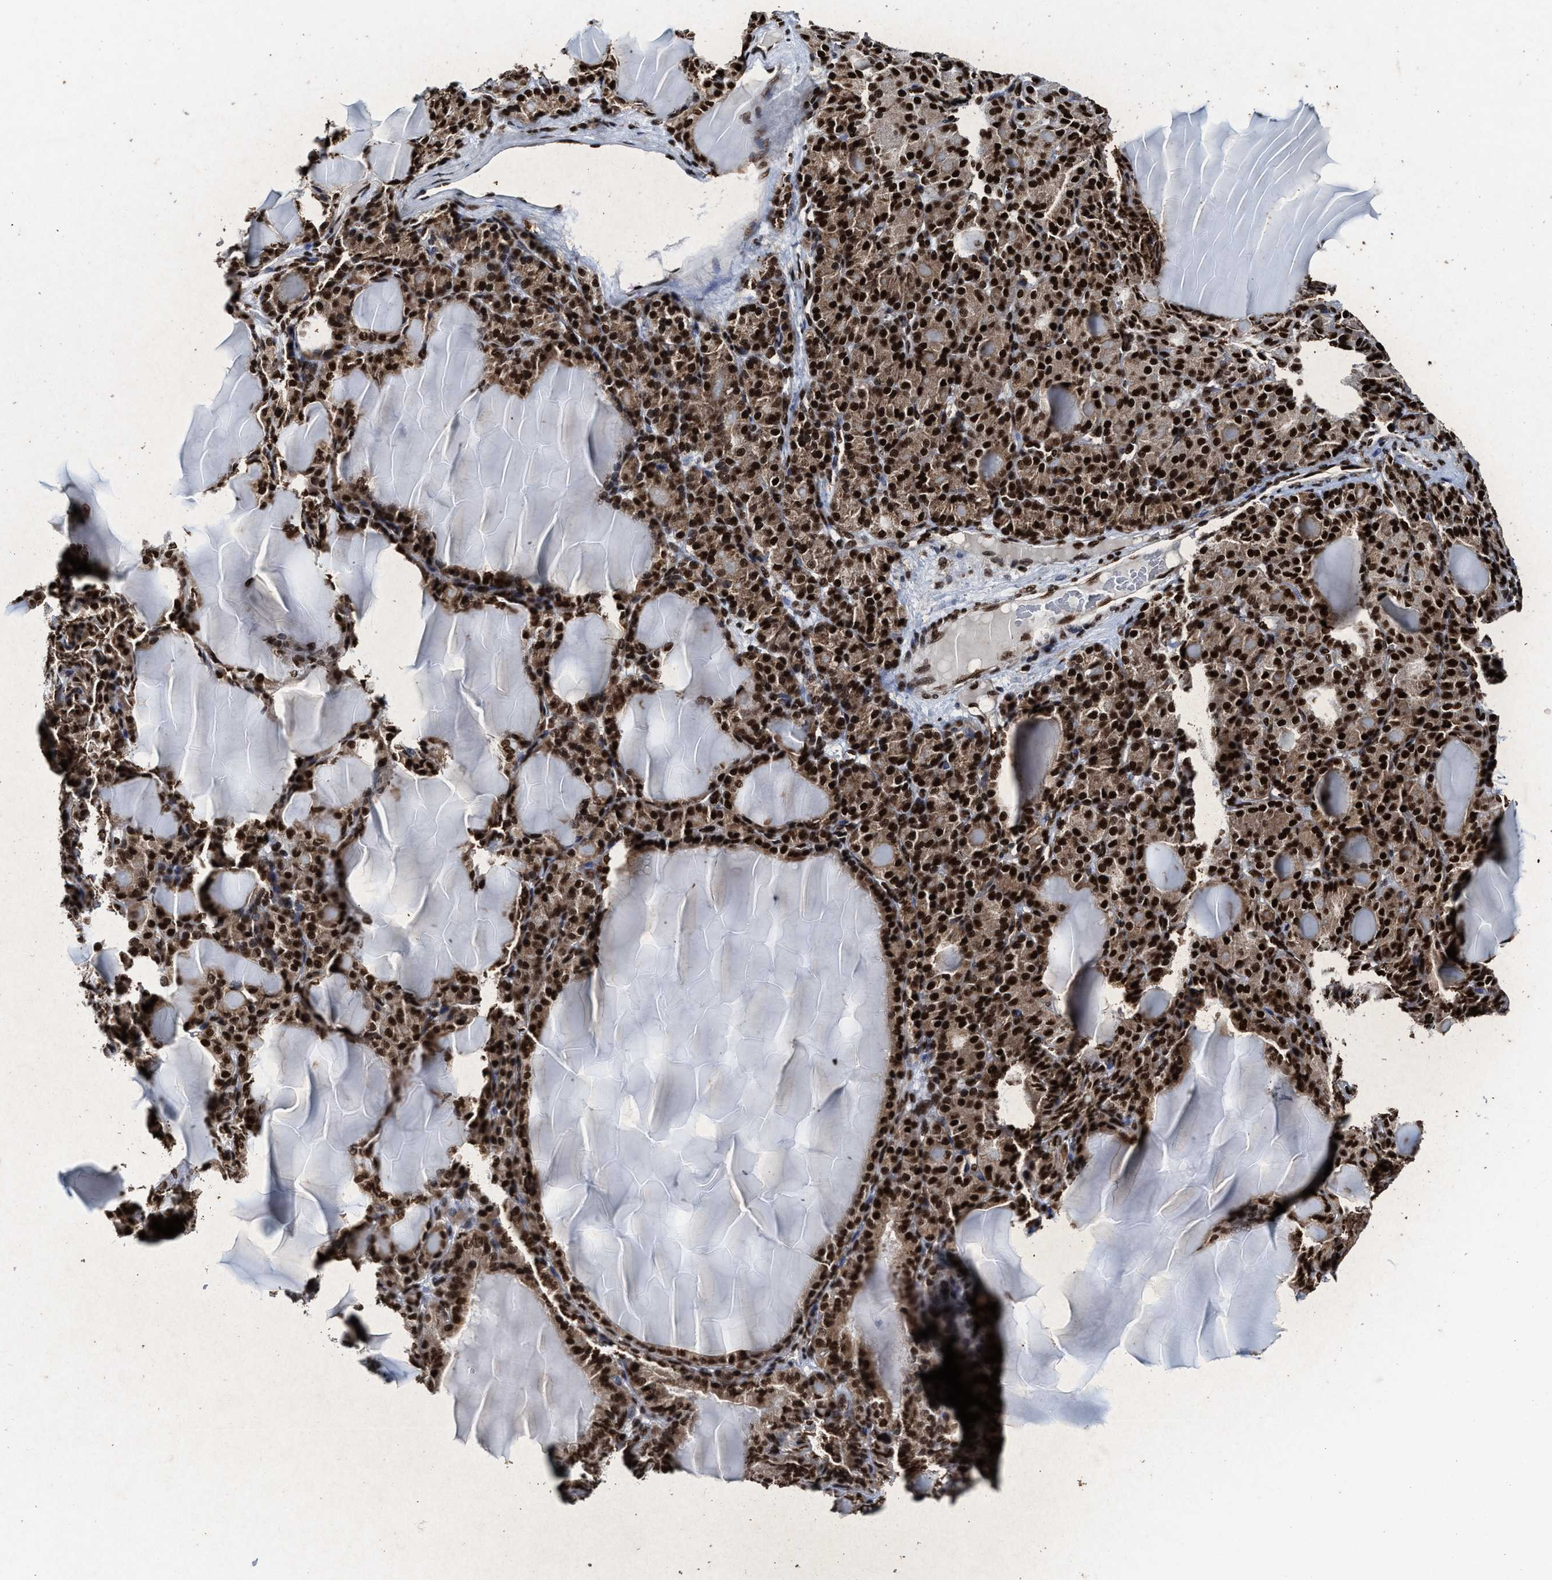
{"staining": {"intensity": "strong", "quantity": ">75%", "location": "cytoplasmic/membranous,nuclear"}, "tissue": "thyroid gland", "cell_type": "Glandular cells", "image_type": "normal", "snomed": [{"axis": "morphology", "description": "Normal tissue, NOS"}, {"axis": "topography", "description": "Thyroid gland"}], "caption": "Thyroid gland stained with immunohistochemistry (IHC) shows strong cytoplasmic/membranous,nuclear staining in about >75% of glandular cells. Nuclei are stained in blue.", "gene": "ALYREF", "patient": {"sex": "female", "age": 28}}